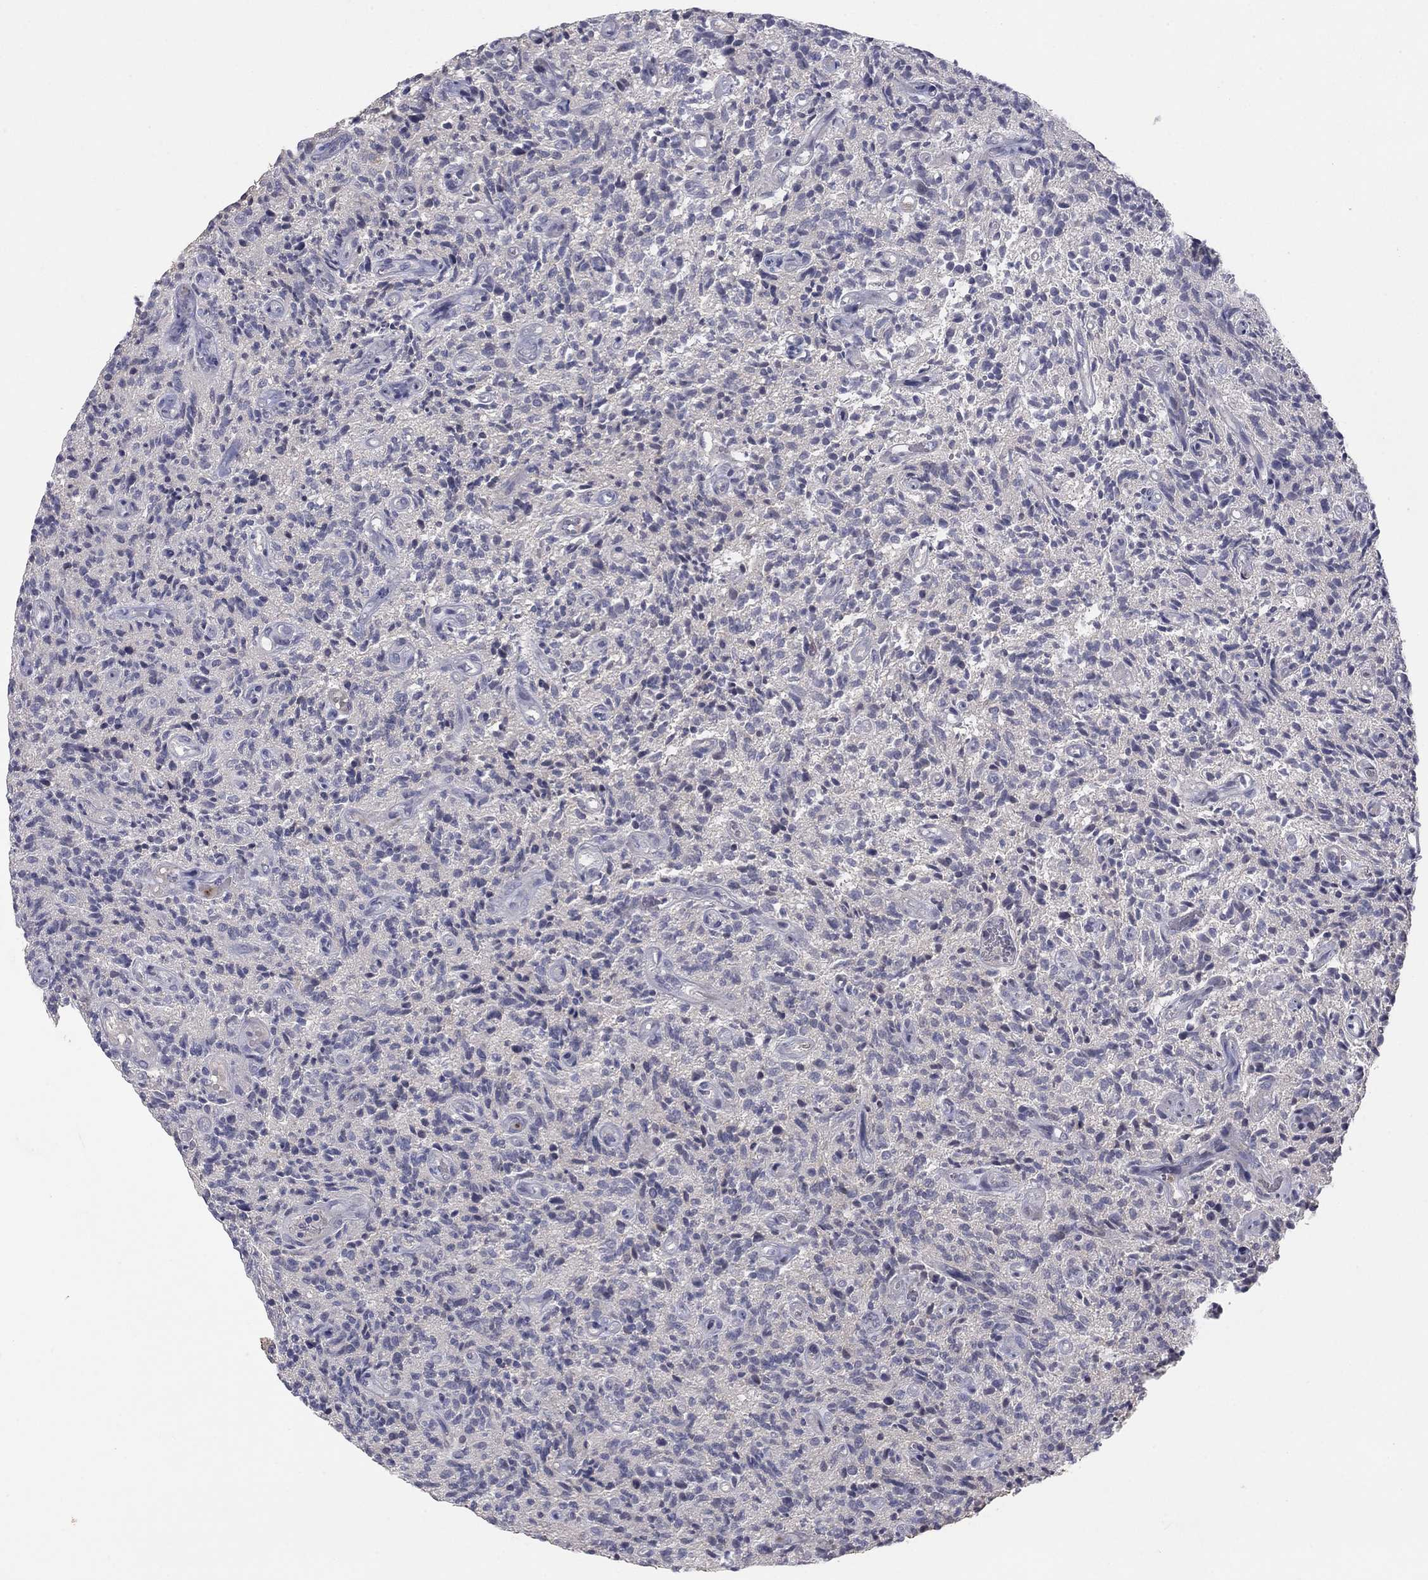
{"staining": {"intensity": "negative", "quantity": "none", "location": "none"}, "tissue": "glioma", "cell_type": "Tumor cells", "image_type": "cancer", "snomed": [{"axis": "morphology", "description": "Glioma, malignant, High grade"}, {"axis": "topography", "description": "Brain"}], "caption": "Photomicrograph shows no protein expression in tumor cells of glioma tissue.", "gene": "AMN1", "patient": {"sex": "male", "age": 64}}